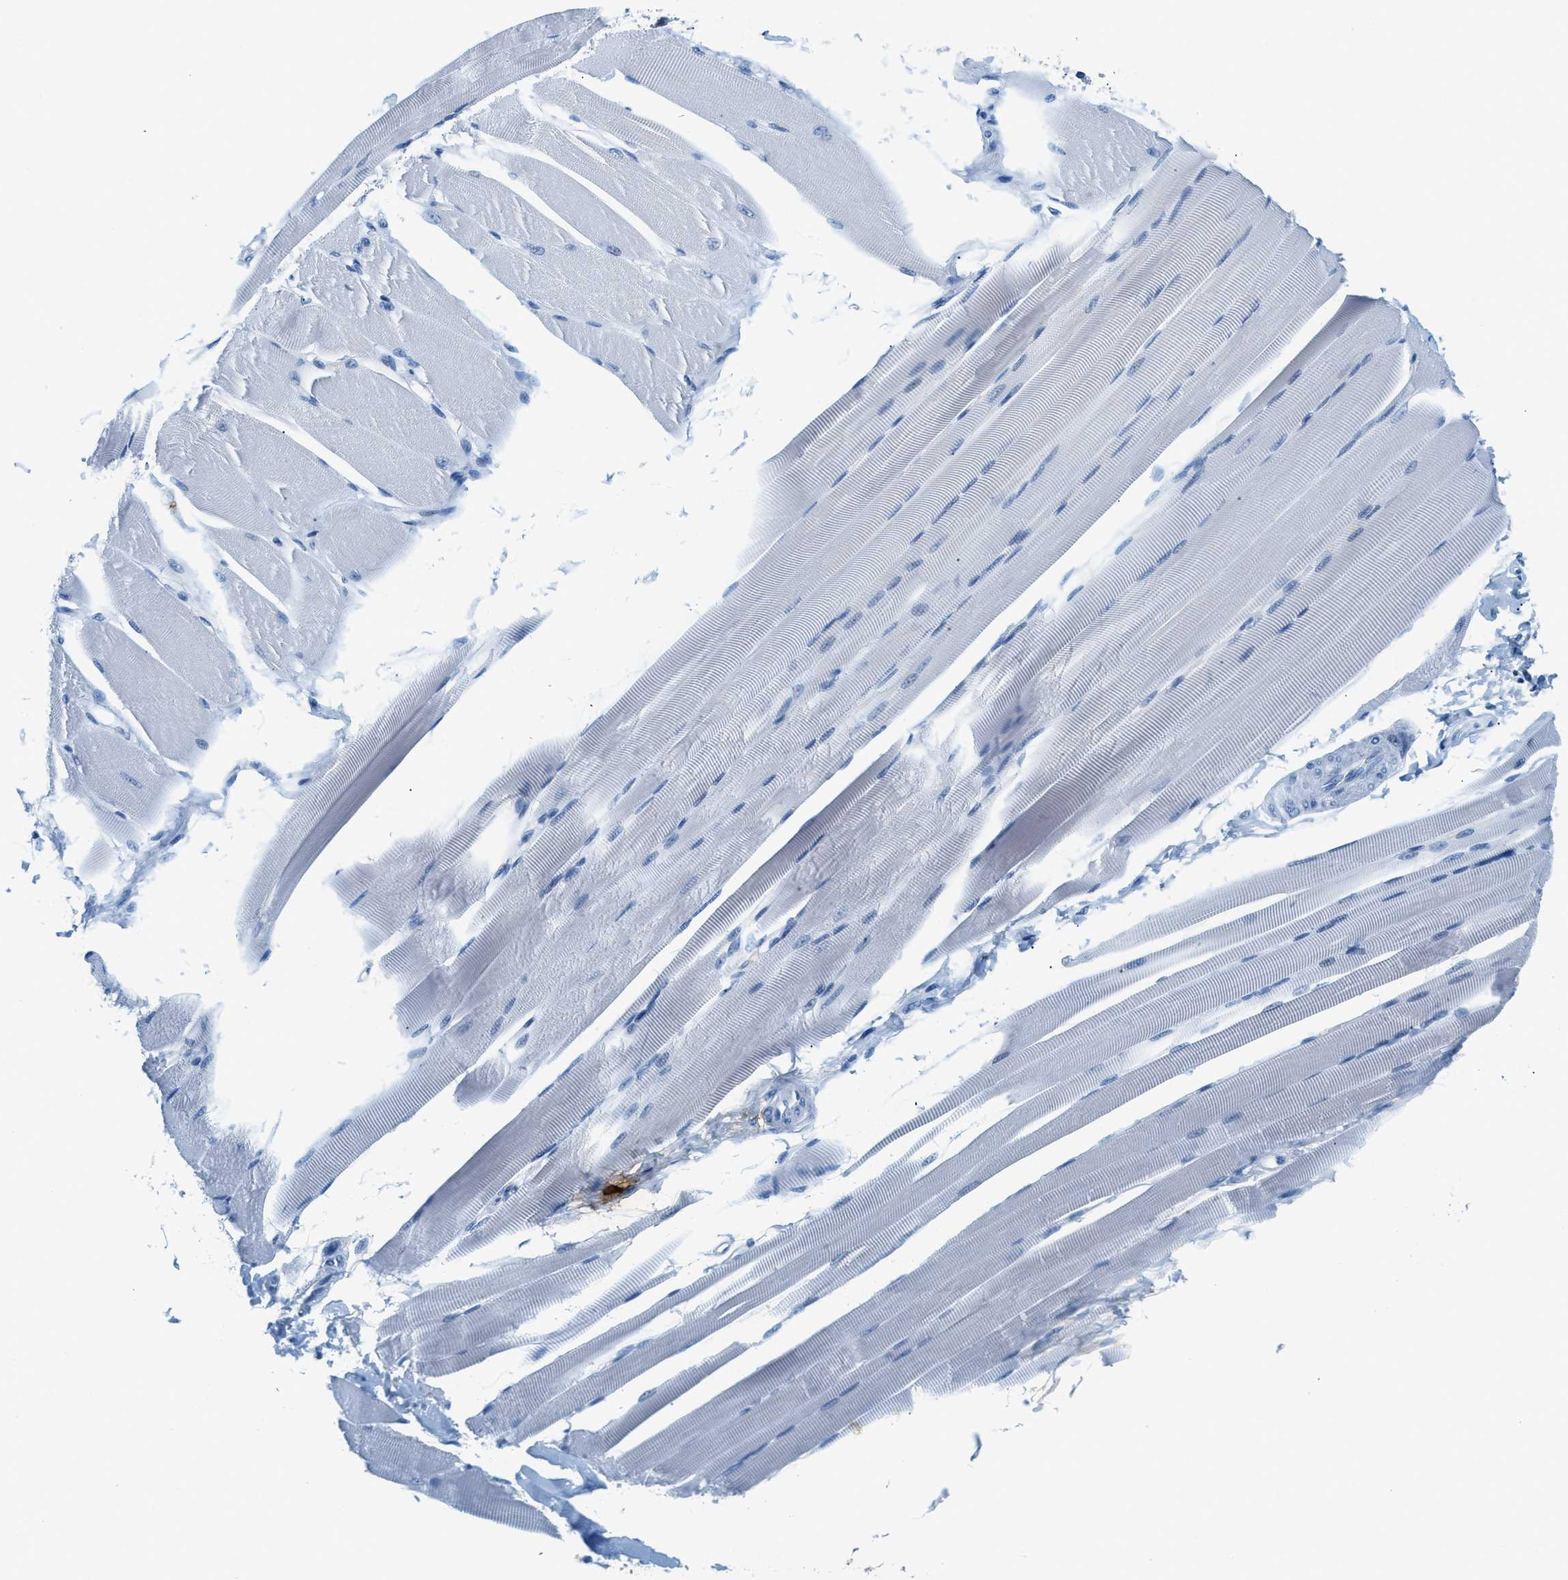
{"staining": {"intensity": "negative", "quantity": "none", "location": "none"}, "tissue": "skeletal muscle", "cell_type": "Myocytes", "image_type": "normal", "snomed": [{"axis": "morphology", "description": "Normal tissue, NOS"}, {"axis": "topography", "description": "Skeletal muscle"}, {"axis": "topography", "description": "Peripheral nerve tissue"}], "caption": "Skeletal muscle stained for a protein using IHC demonstrates no expression myocytes.", "gene": "TPSAB1", "patient": {"sex": "female", "age": 84}}